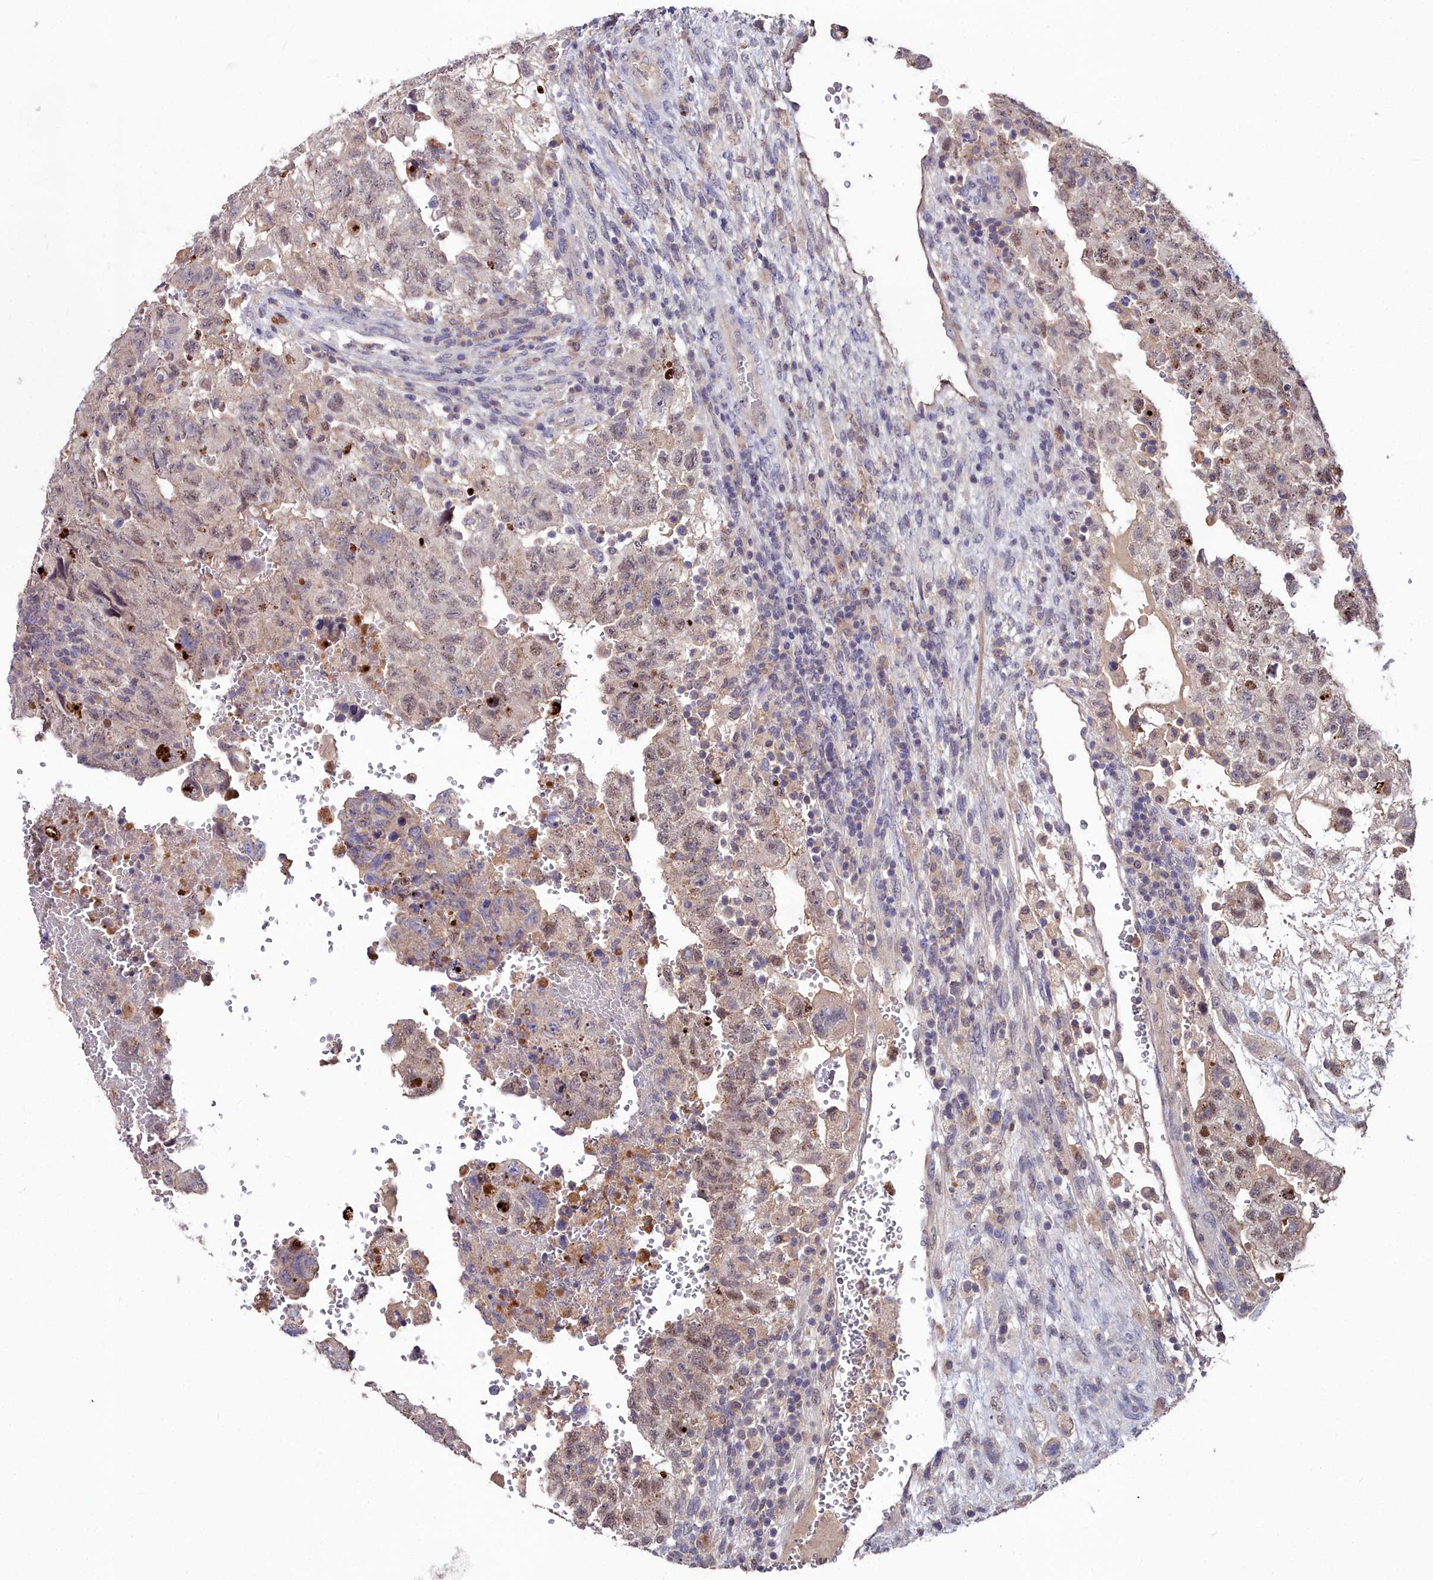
{"staining": {"intensity": "weak", "quantity": "25%-75%", "location": "nuclear"}, "tissue": "testis cancer", "cell_type": "Tumor cells", "image_type": "cancer", "snomed": [{"axis": "morphology", "description": "Carcinoma, Embryonal, NOS"}, {"axis": "topography", "description": "Testis"}], "caption": "A low amount of weak nuclear expression is present in approximately 25%-75% of tumor cells in testis embryonal carcinoma tissue.", "gene": "AMBRA1", "patient": {"sex": "male", "age": 36}}